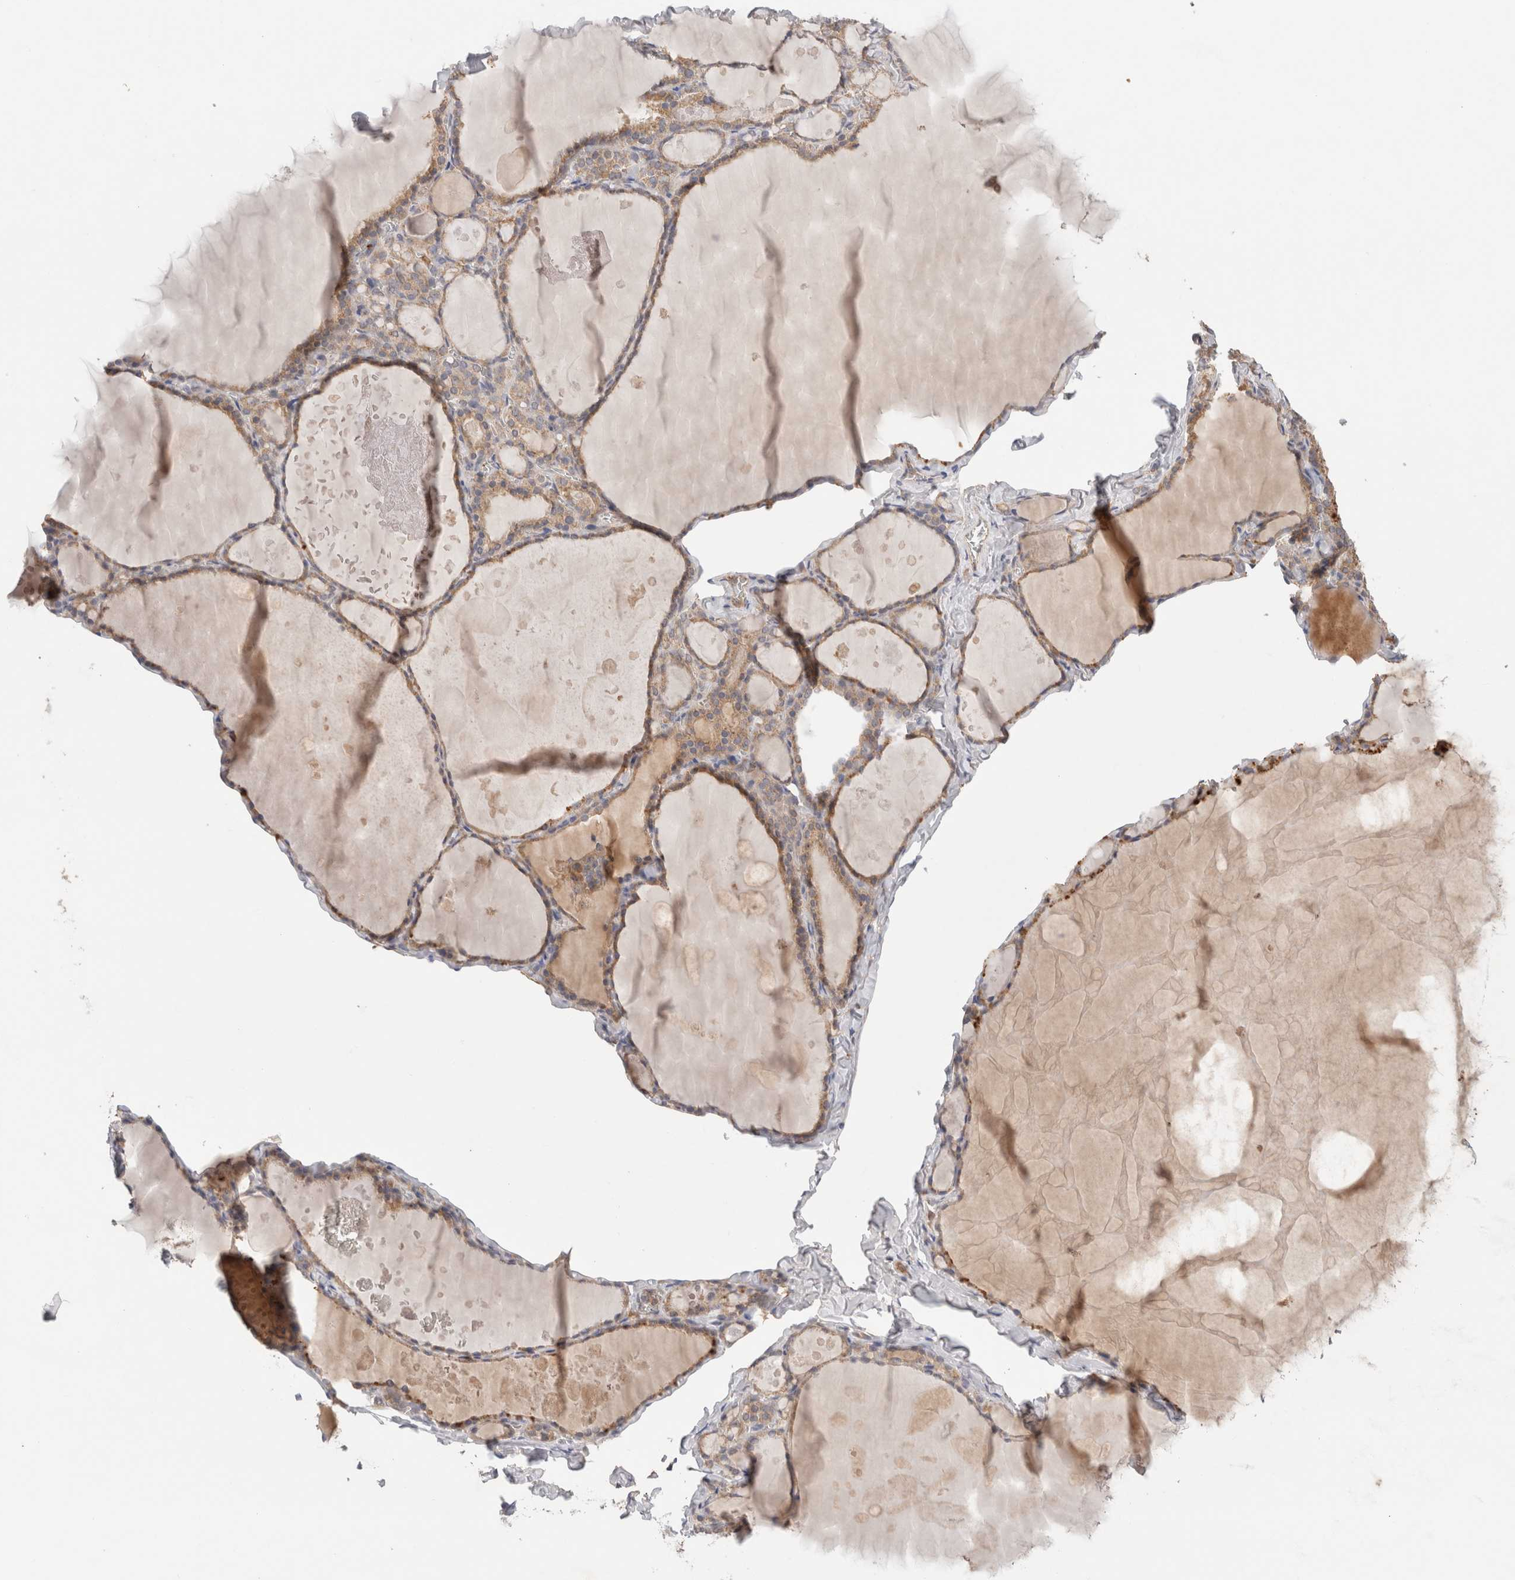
{"staining": {"intensity": "moderate", "quantity": ">75%", "location": "cytoplasmic/membranous"}, "tissue": "thyroid gland", "cell_type": "Glandular cells", "image_type": "normal", "snomed": [{"axis": "morphology", "description": "Normal tissue, NOS"}, {"axis": "topography", "description": "Thyroid gland"}], "caption": "This histopathology image reveals IHC staining of unremarkable thyroid gland, with medium moderate cytoplasmic/membranous expression in approximately >75% of glandular cells.", "gene": "C8orf44", "patient": {"sex": "male", "age": 56}}